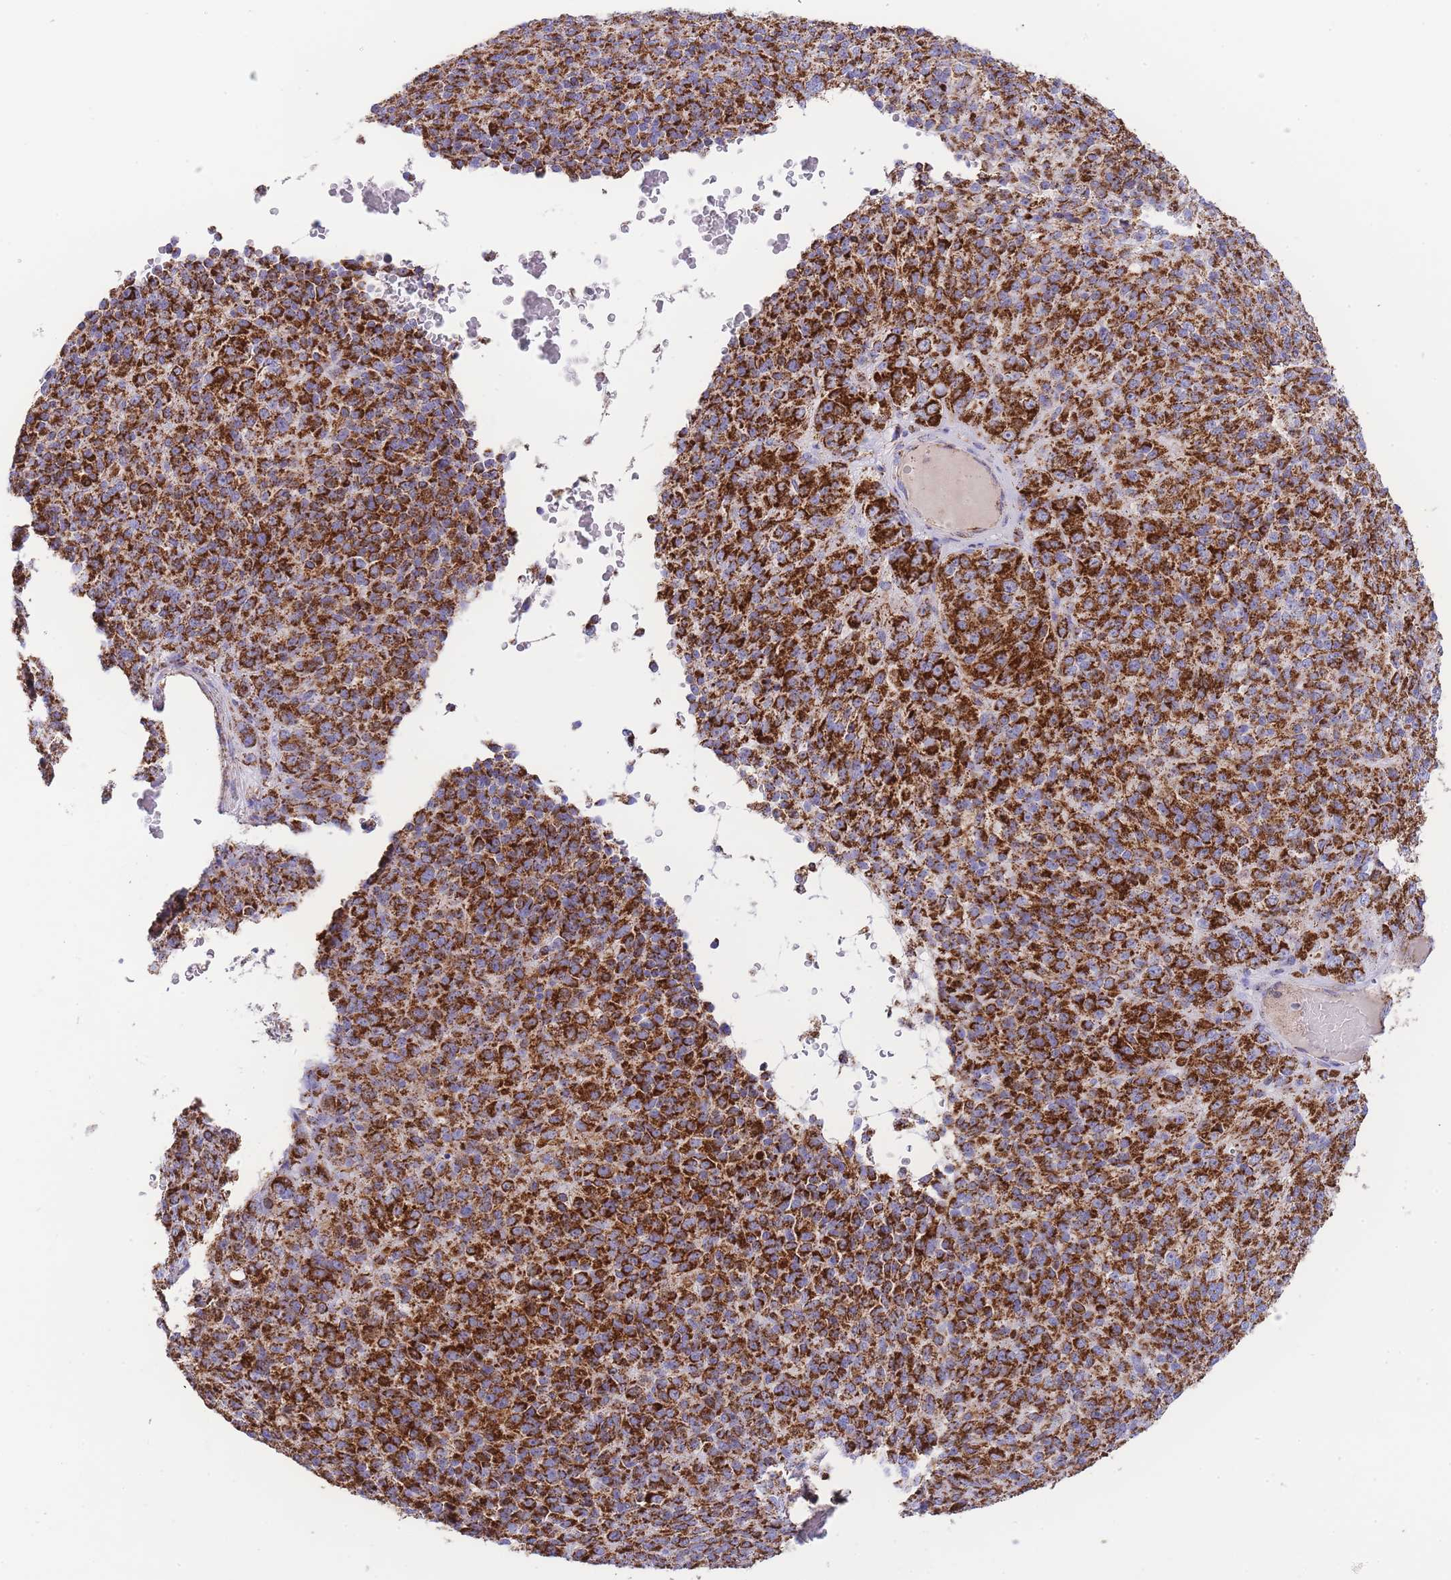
{"staining": {"intensity": "strong", "quantity": ">75%", "location": "cytoplasmic/membranous"}, "tissue": "melanoma", "cell_type": "Tumor cells", "image_type": "cancer", "snomed": [{"axis": "morphology", "description": "Malignant melanoma, Metastatic site"}, {"axis": "topography", "description": "Brain"}], "caption": "Strong cytoplasmic/membranous protein expression is appreciated in approximately >75% of tumor cells in melanoma.", "gene": "GSTM1", "patient": {"sex": "female", "age": 56}}